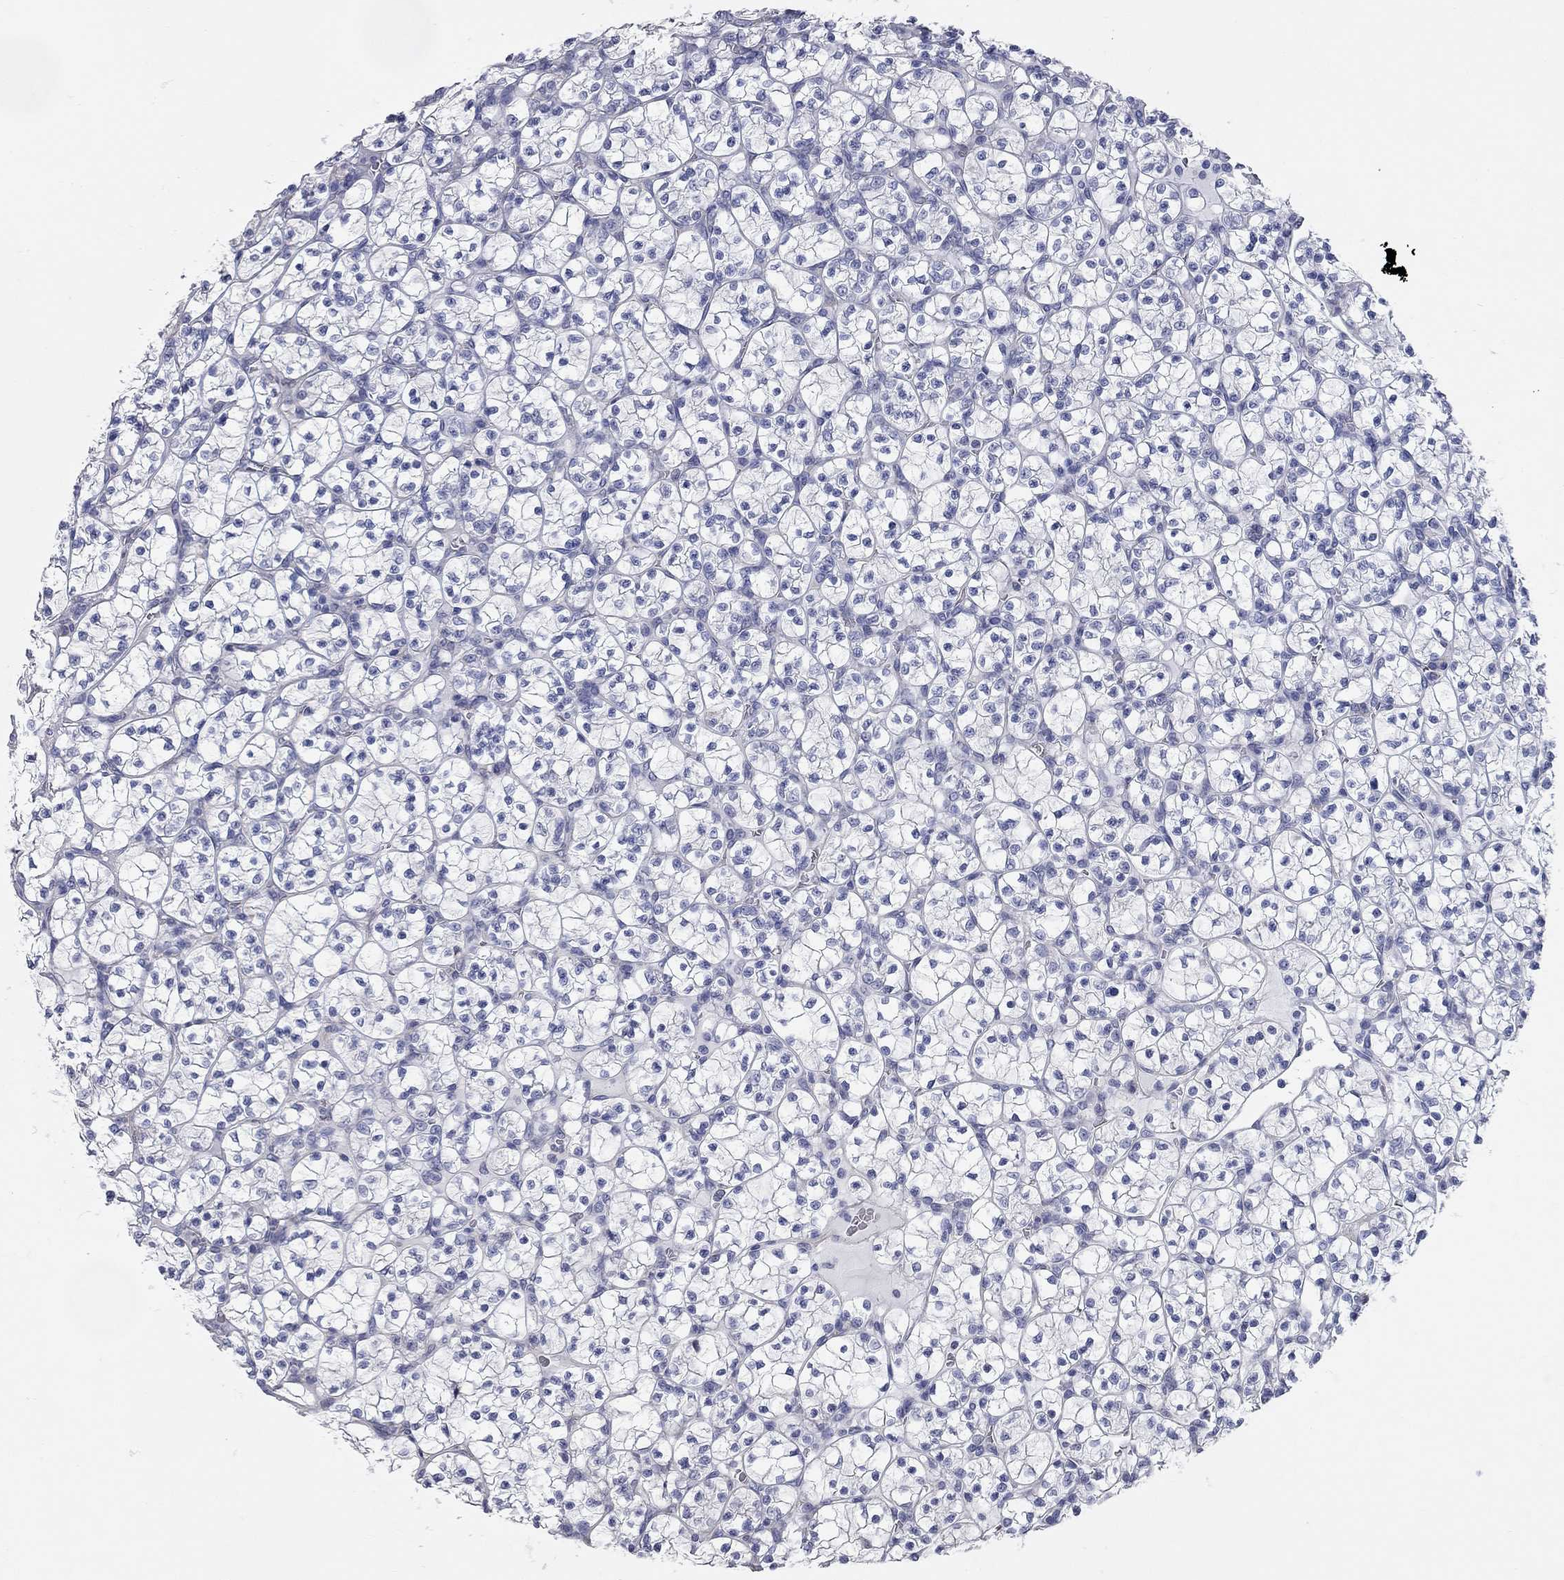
{"staining": {"intensity": "negative", "quantity": "none", "location": "none"}, "tissue": "renal cancer", "cell_type": "Tumor cells", "image_type": "cancer", "snomed": [{"axis": "morphology", "description": "Adenocarcinoma, NOS"}, {"axis": "topography", "description": "Kidney"}], "caption": "Renal adenocarcinoma stained for a protein using IHC reveals no staining tumor cells.", "gene": "XAGE2", "patient": {"sex": "female", "age": 89}}